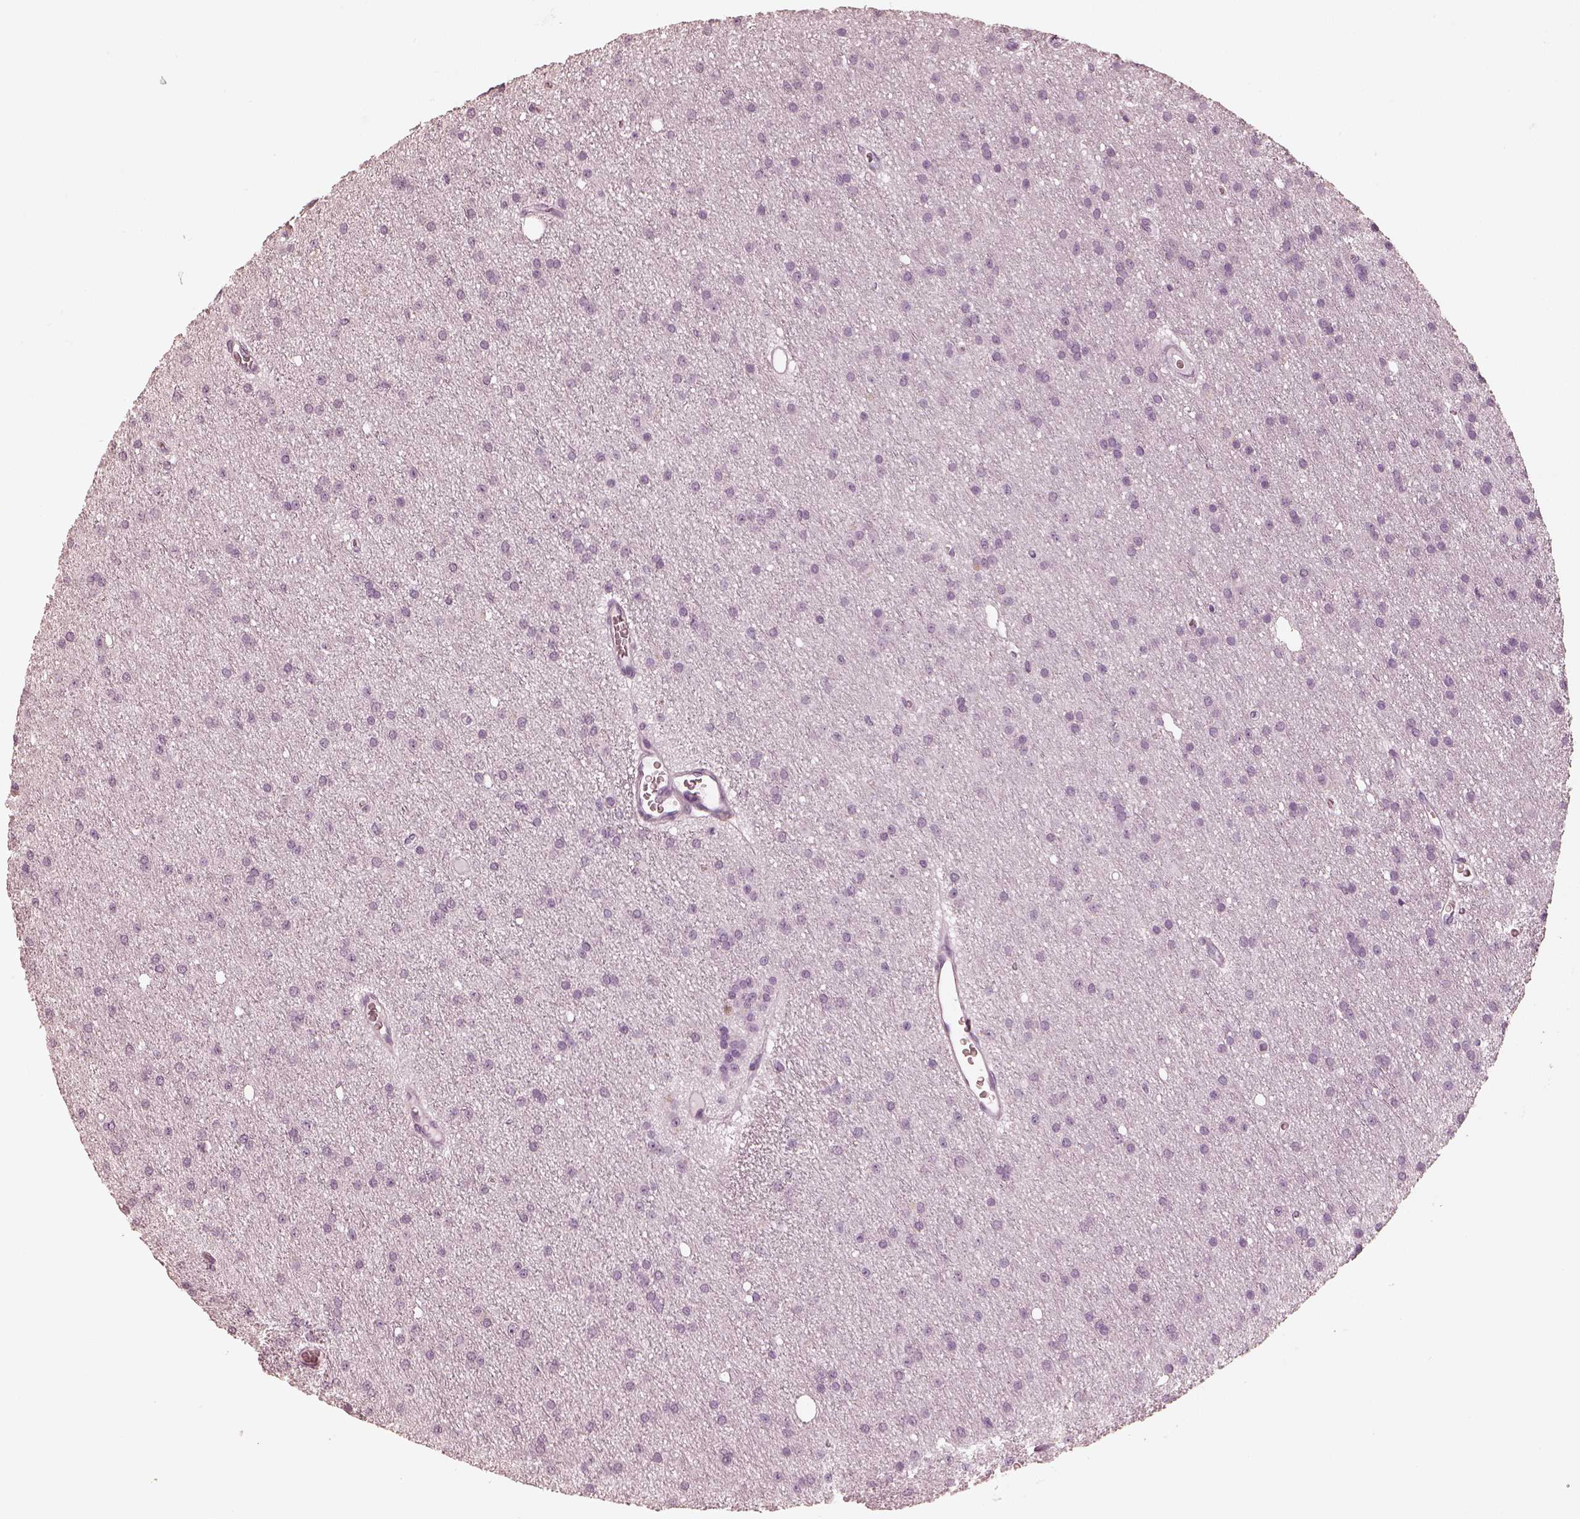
{"staining": {"intensity": "negative", "quantity": "none", "location": "none"}, "tissue": "glioma", "cell_type": "Tumor cells", "image_type": "cancer", "snomed": [{"axis": "morphology", "description": "Glioma, malignant, Low grade"}, {"axis": "topography", "description": "Brain"}], "caption": "Malignant low-grade glioma was stained to show a protein in brown. There is no significant staining in tumor cells. (Immunohistochemistry, brightfield microscopy, high magnification).", "gene": "CALR3", "patient": {"sex": "male", "age": 27}}